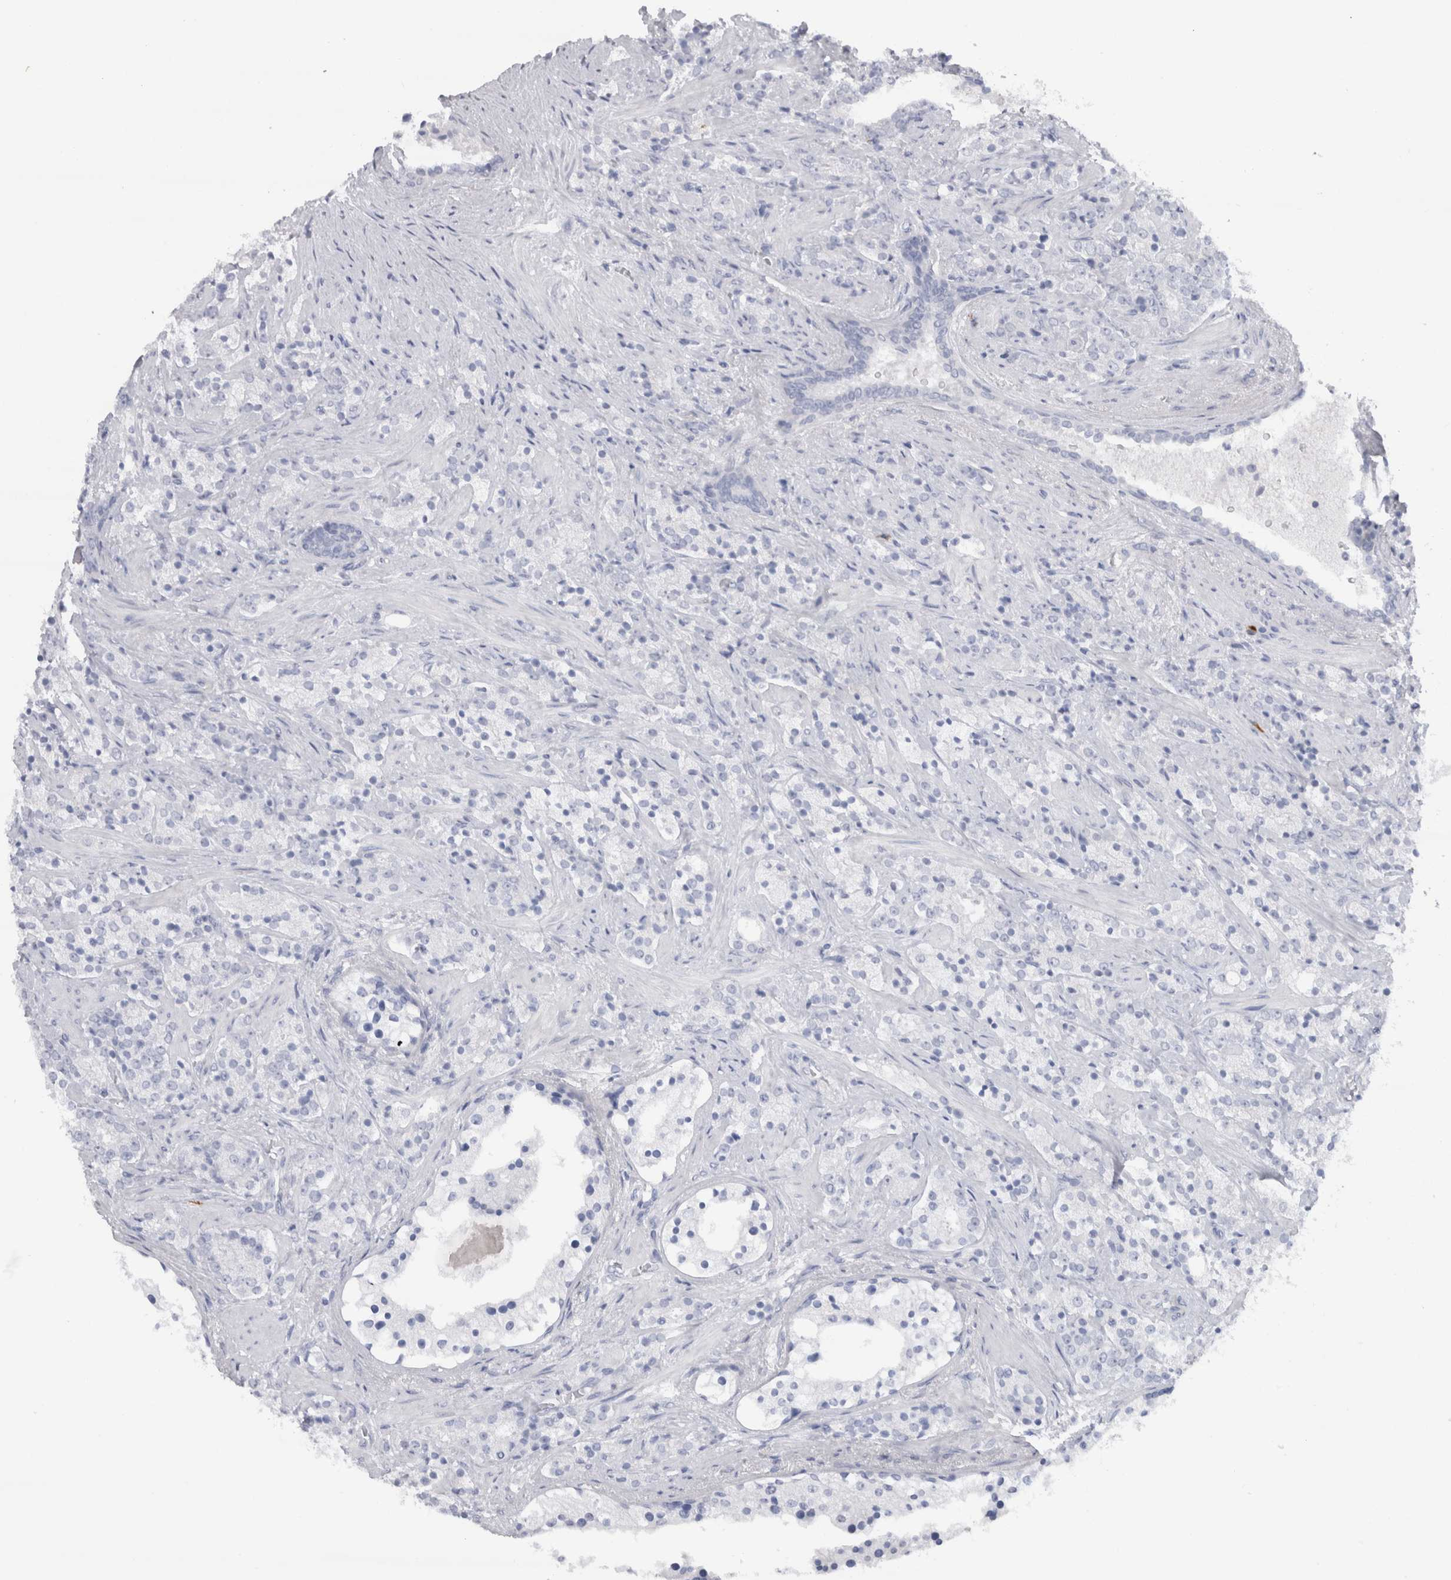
{"staining": {"intensity": "negative", "quantity": "none", "location": "none"}, "tissue": "prostate cancer", "cell_type": "Tumor cells", "image_type": "cancer", "snomed": [{"axis": "morphology", "description": "Adenocarcinoma, High grade"}, {"axis": "topography", "description": "Prostate"}], "caption": "This image is of prostate high-grade adenocarcinoma stained with immunohistochemistry to label a protein in brown with the nuclei are counter-stained blue. There is no expression in tumor cells. (Stains: DAB immunohistochemistry with hematoxylin counter stain, Microscopy: brightfield microscopy at high magnification).", "gene": "CDH17", "patient": {"sex": "male", "age": 71}}